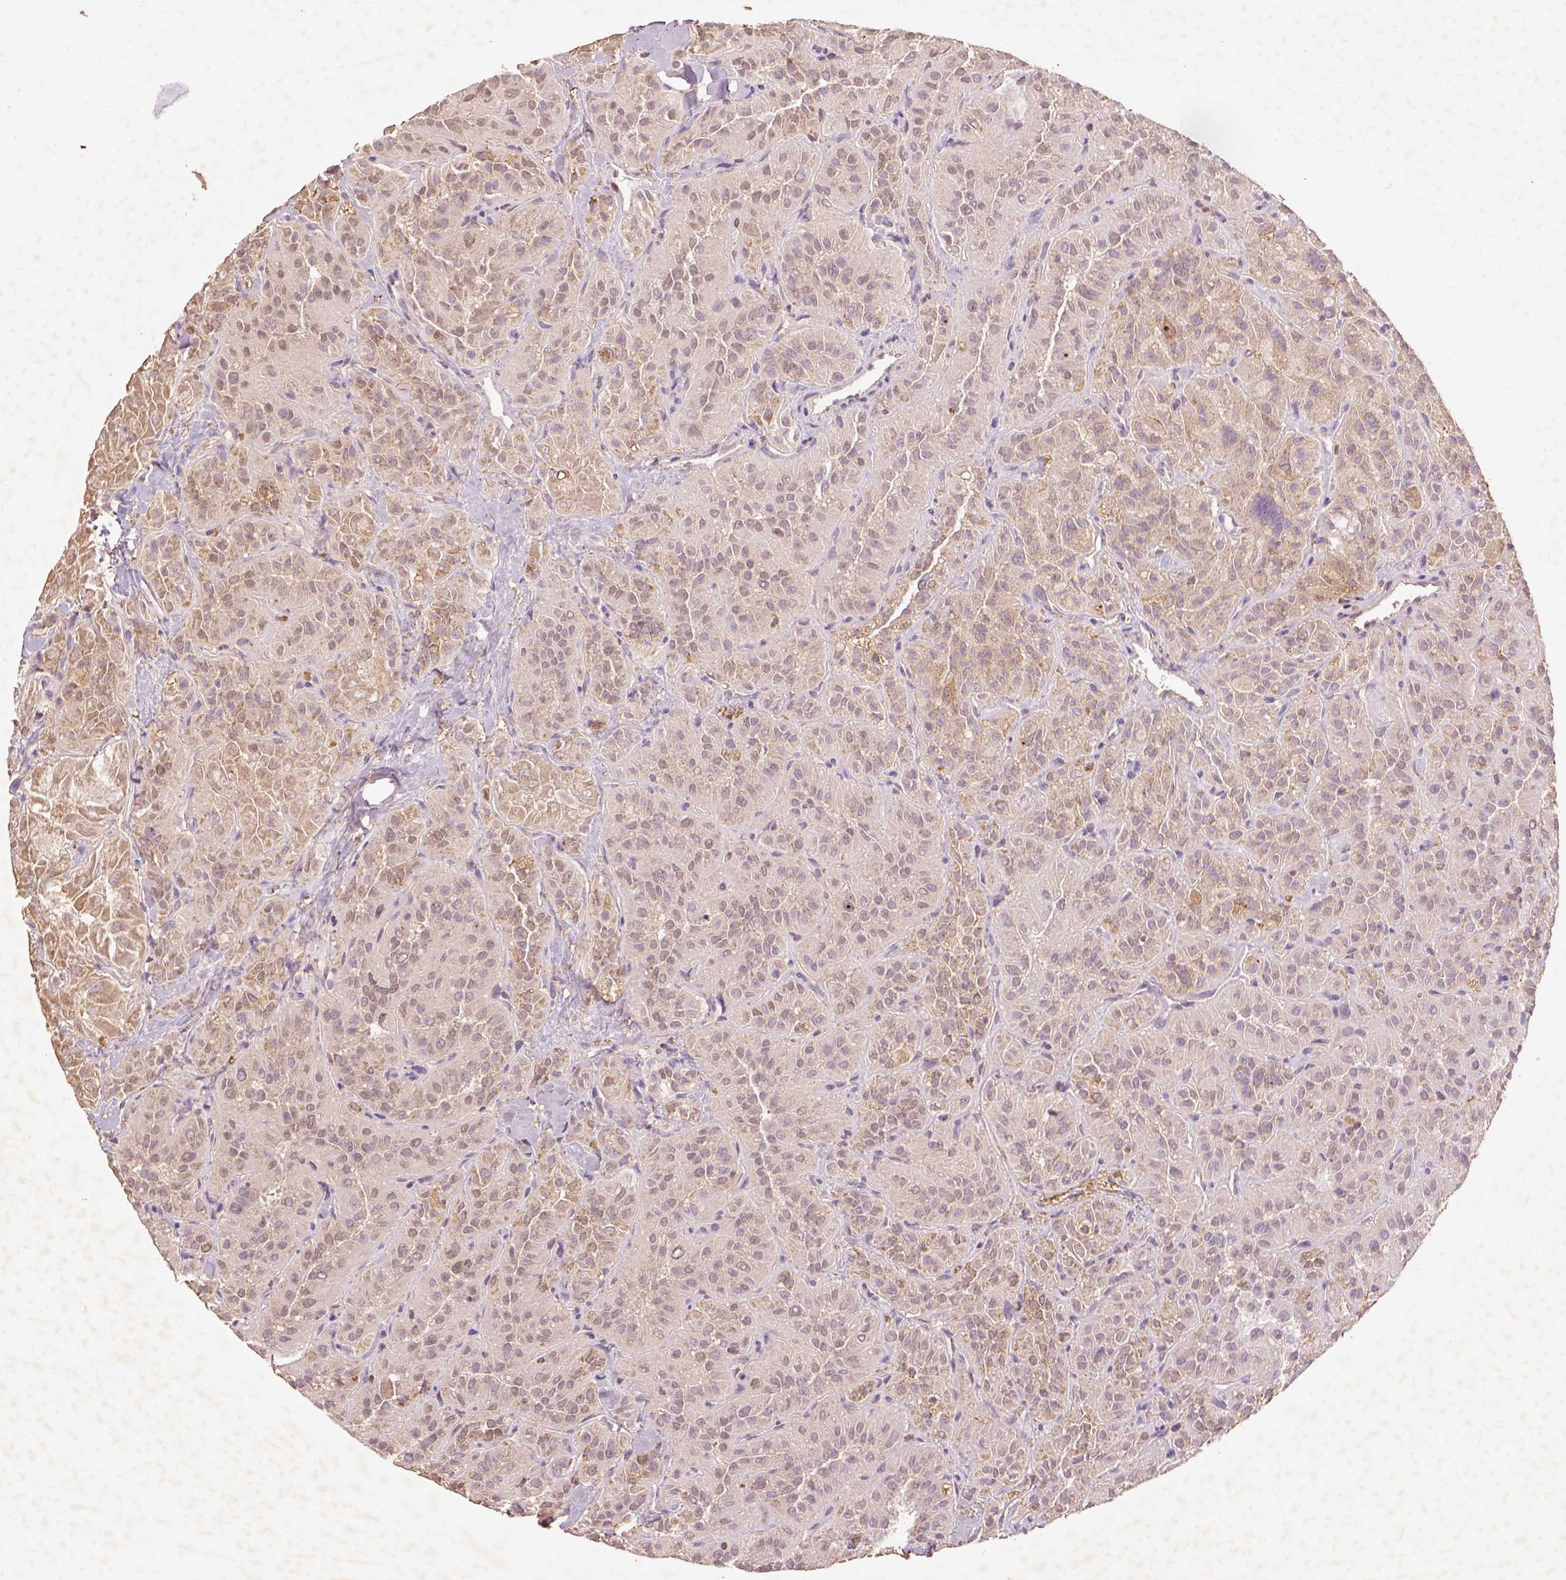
{"staining": {"intensity": "weak", "quantity": "<25%", "location": "cytoplasmic/membranous"}, "tissue": "thyroid cancer", "cell_type": "Tumor cells", "image_type": "cancer", "snomed": [{"axis": "morphology", "description": "Papillary adenocarcinoma, NOS"}, {"axis": "topography", "description": "Thyroid gland"}], "caption": "Tumor cells show no significant protein expression in thyroid cancer.", "gene": "AP2B1", "patient": {"sex": "female", "age": 45}}